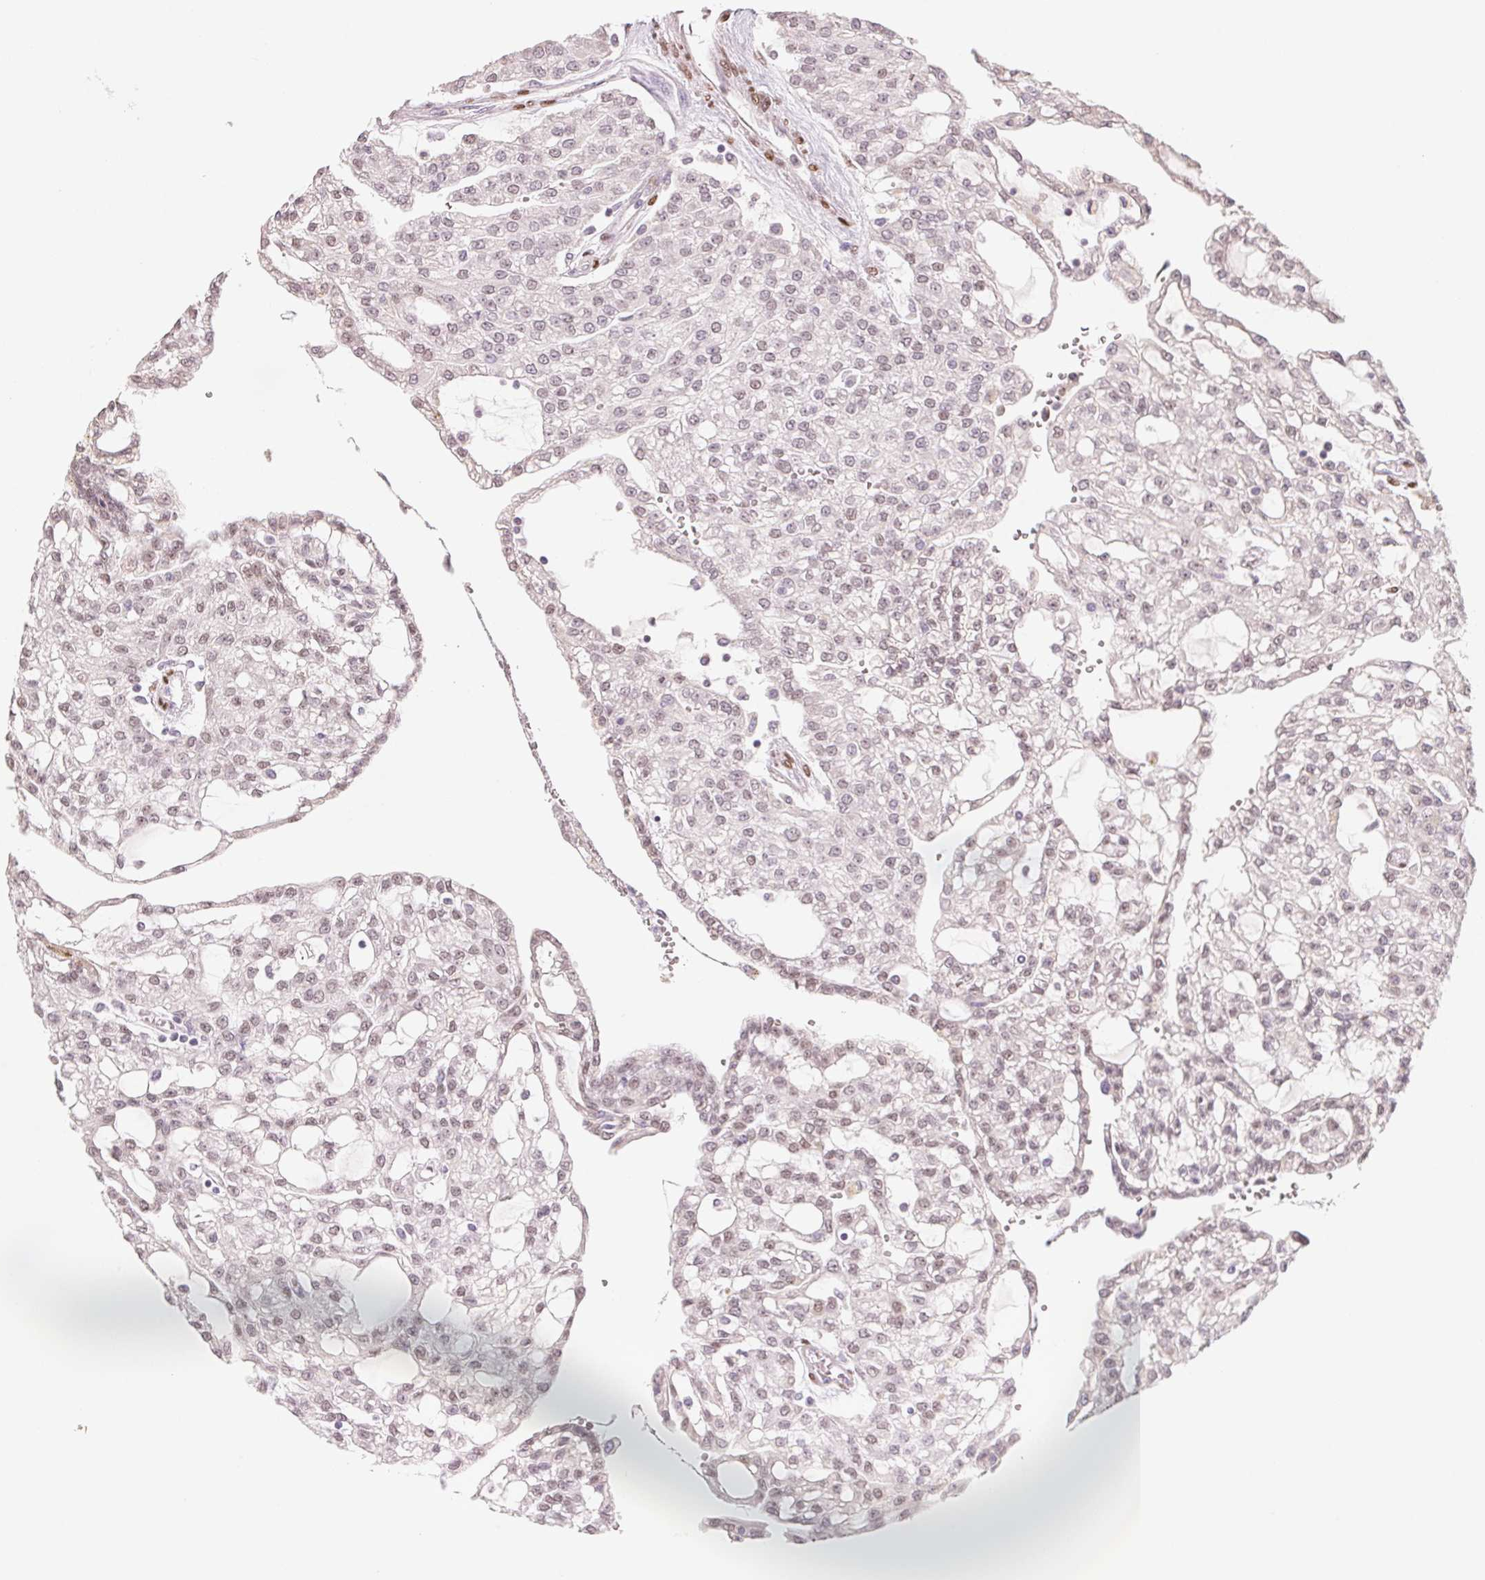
{"staining": {"intensity": "weak", "quantity": "25%-75%", "location": "nuclear"}, "tissue": "renal cancer", "cell_type": "Tumor cells", "image_type": "cancer", "snomed": [{"axis": "morphology", "description": "Adenocarcinoma, NOS"}, {"axis": "topography", "description": "Kidney"}], "caption": "Human renal adenocarcinoma stained with a brown dye shows weak nuclear positive positivity in about 25%-75% of tumor cells.", "gene": "SMARCD3", "patient": {"sex": "male", "age": 63}}